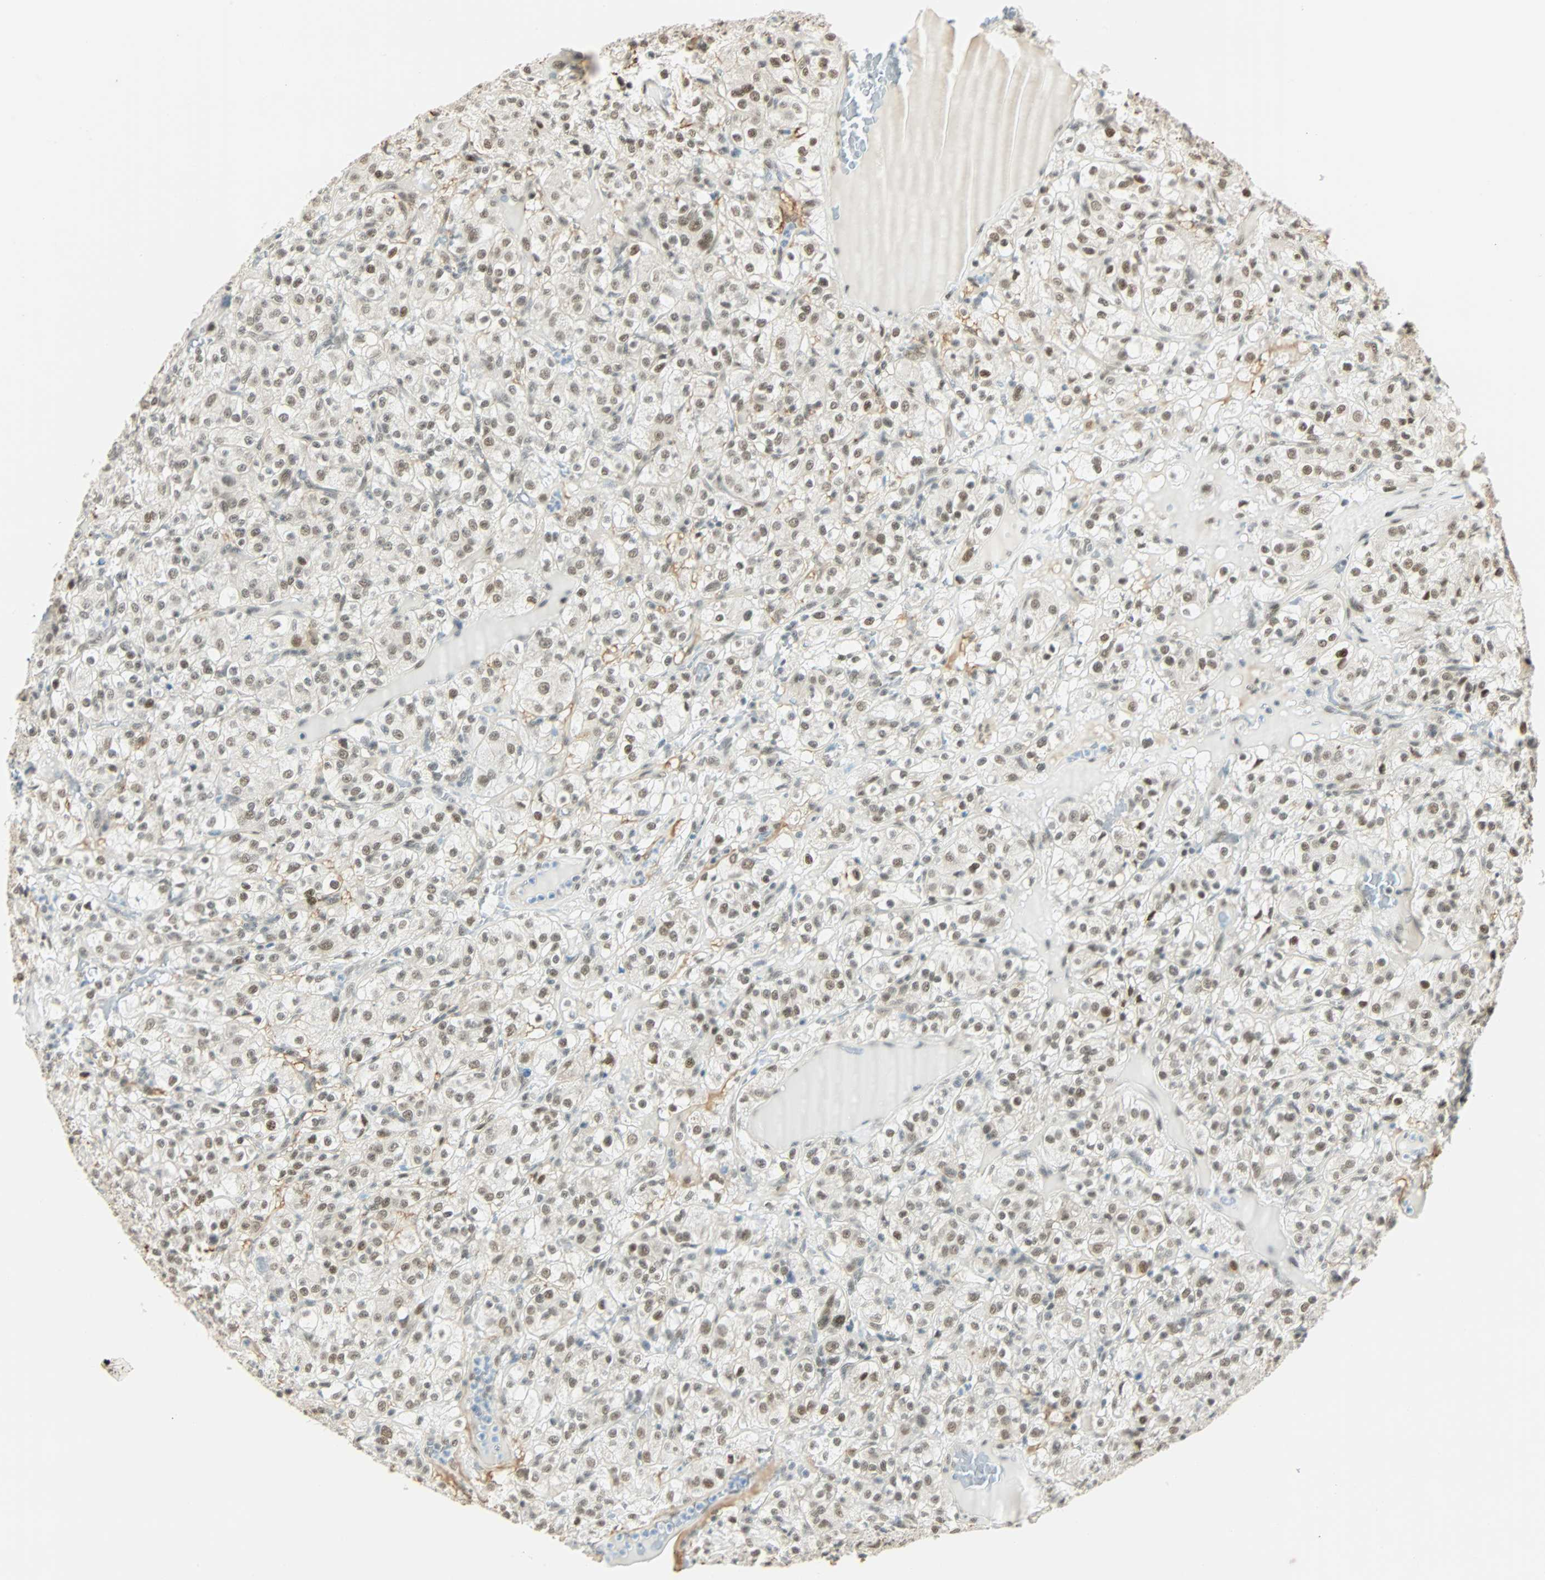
{"staining": {"intensity": "moderate", "quantity": ">75%", "location": "nuclear"}, "tissue": "renal cancer", "cell_type": "Tumor cells", "image_type": "cancer", "snomed": [{"axis": "morphology", "description": "Normal tissue, NOS"}, {"axis": "morphology", "description": "Adenocarcinoma, NOS"}, {"axis": "topography", "description": "Kidney"}], "caption": "Protein staining exhibits moderate nuclear staining in approximately >75% of tumor cells in renal adenocarcinoma. (IHC, brightfield microscopy, high magnification).", "gene": "NELFE", "patient": {"sex": "female", "age": 72}}